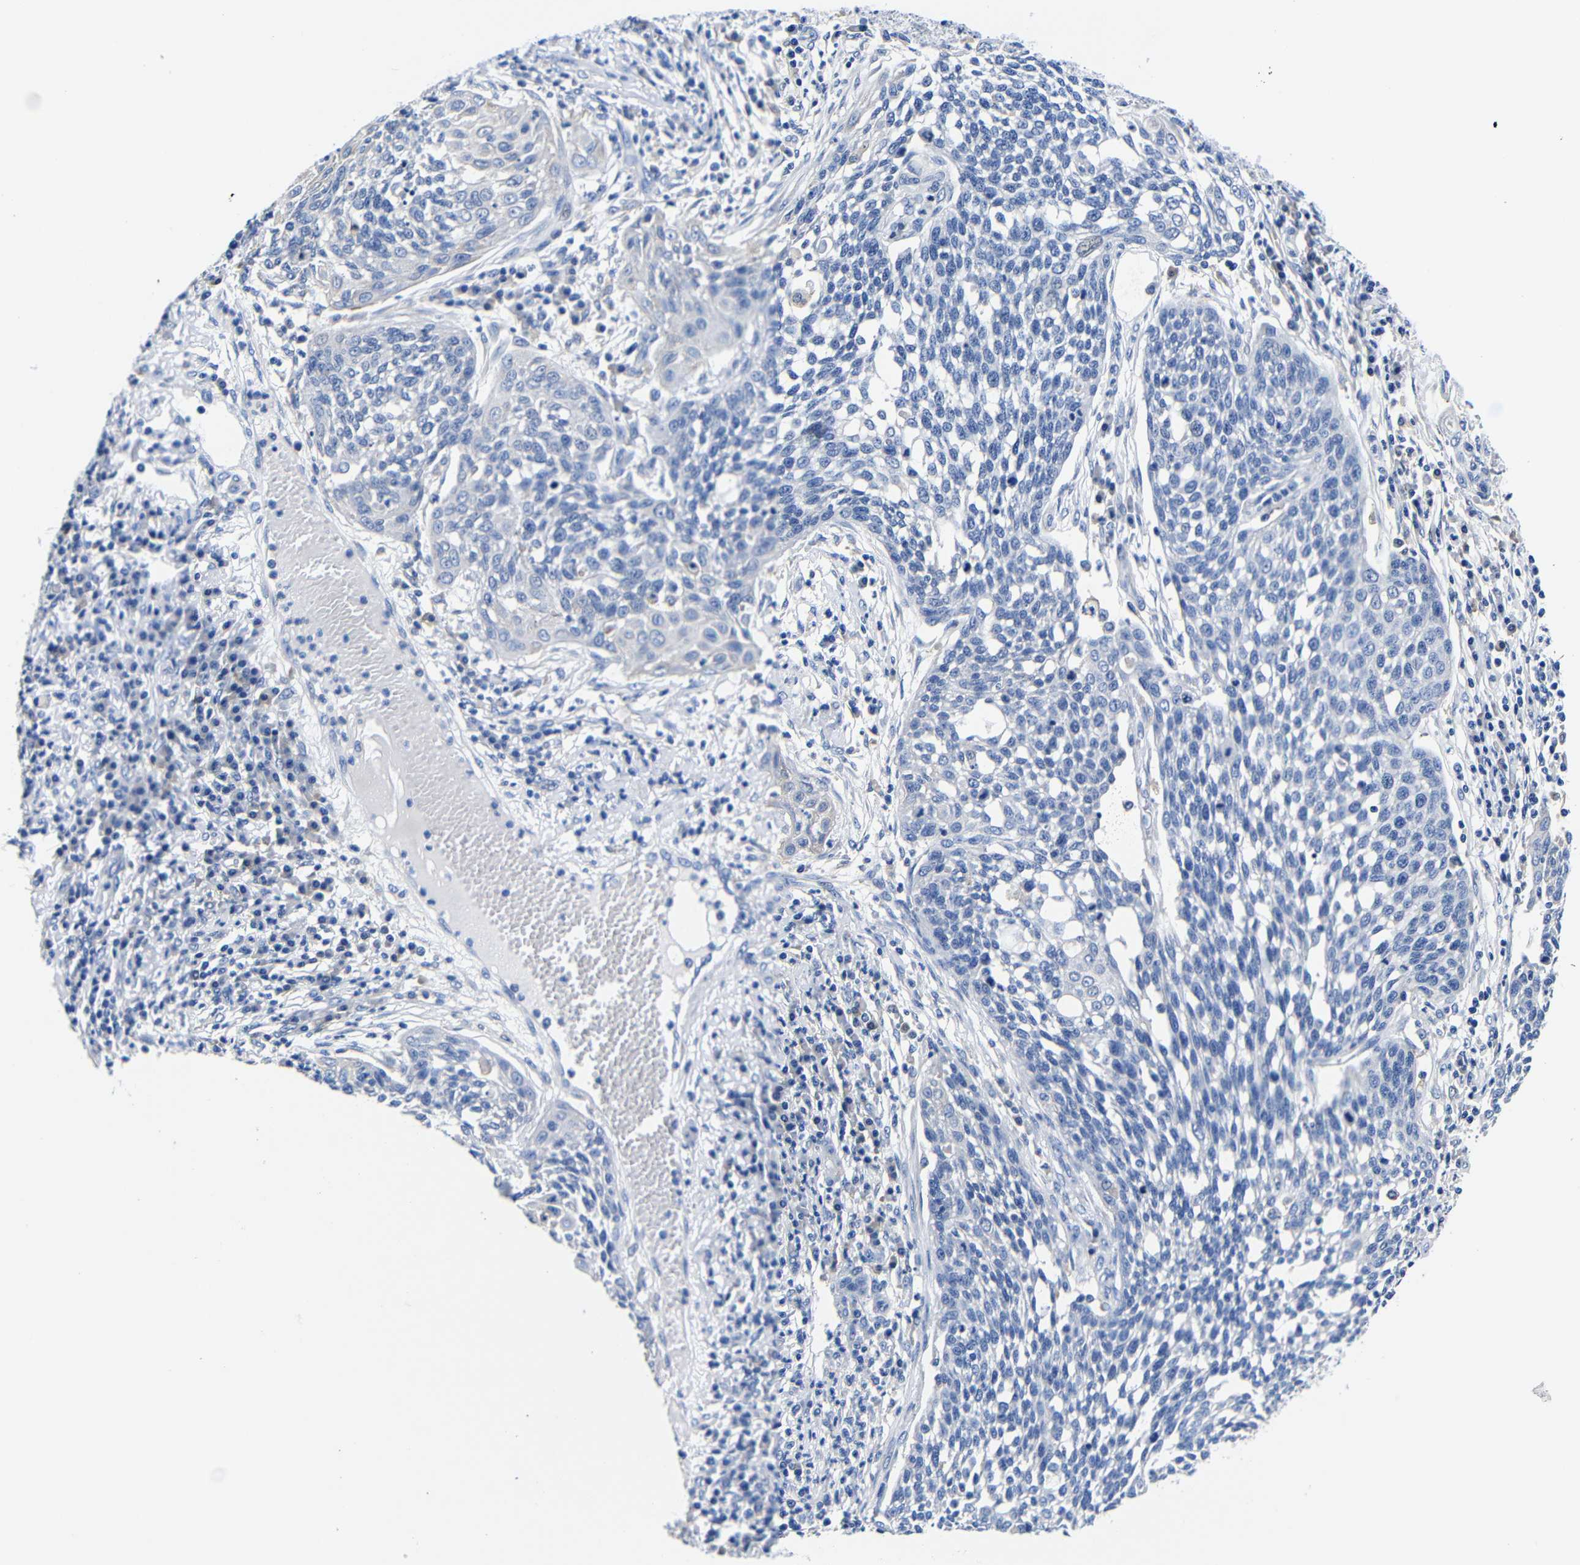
{"staining": {"intensity": "negative", "quantity": "none", "location": "none"}, "tissue": "cervical cancer", "cell_type": "Tumor cells", "image_type": "cancer", "snomed": [{"axis": "morphology", "description": "Squamous cell carcinoma, NOS"}, {"axis": "topography", "description": "Cervix"}], "caption": "Tumor cells show no significant expression in cervical squamous cell carcinoma.", "gene": "CLEC4G", "patient": {"sex": "female", "age": 34}}